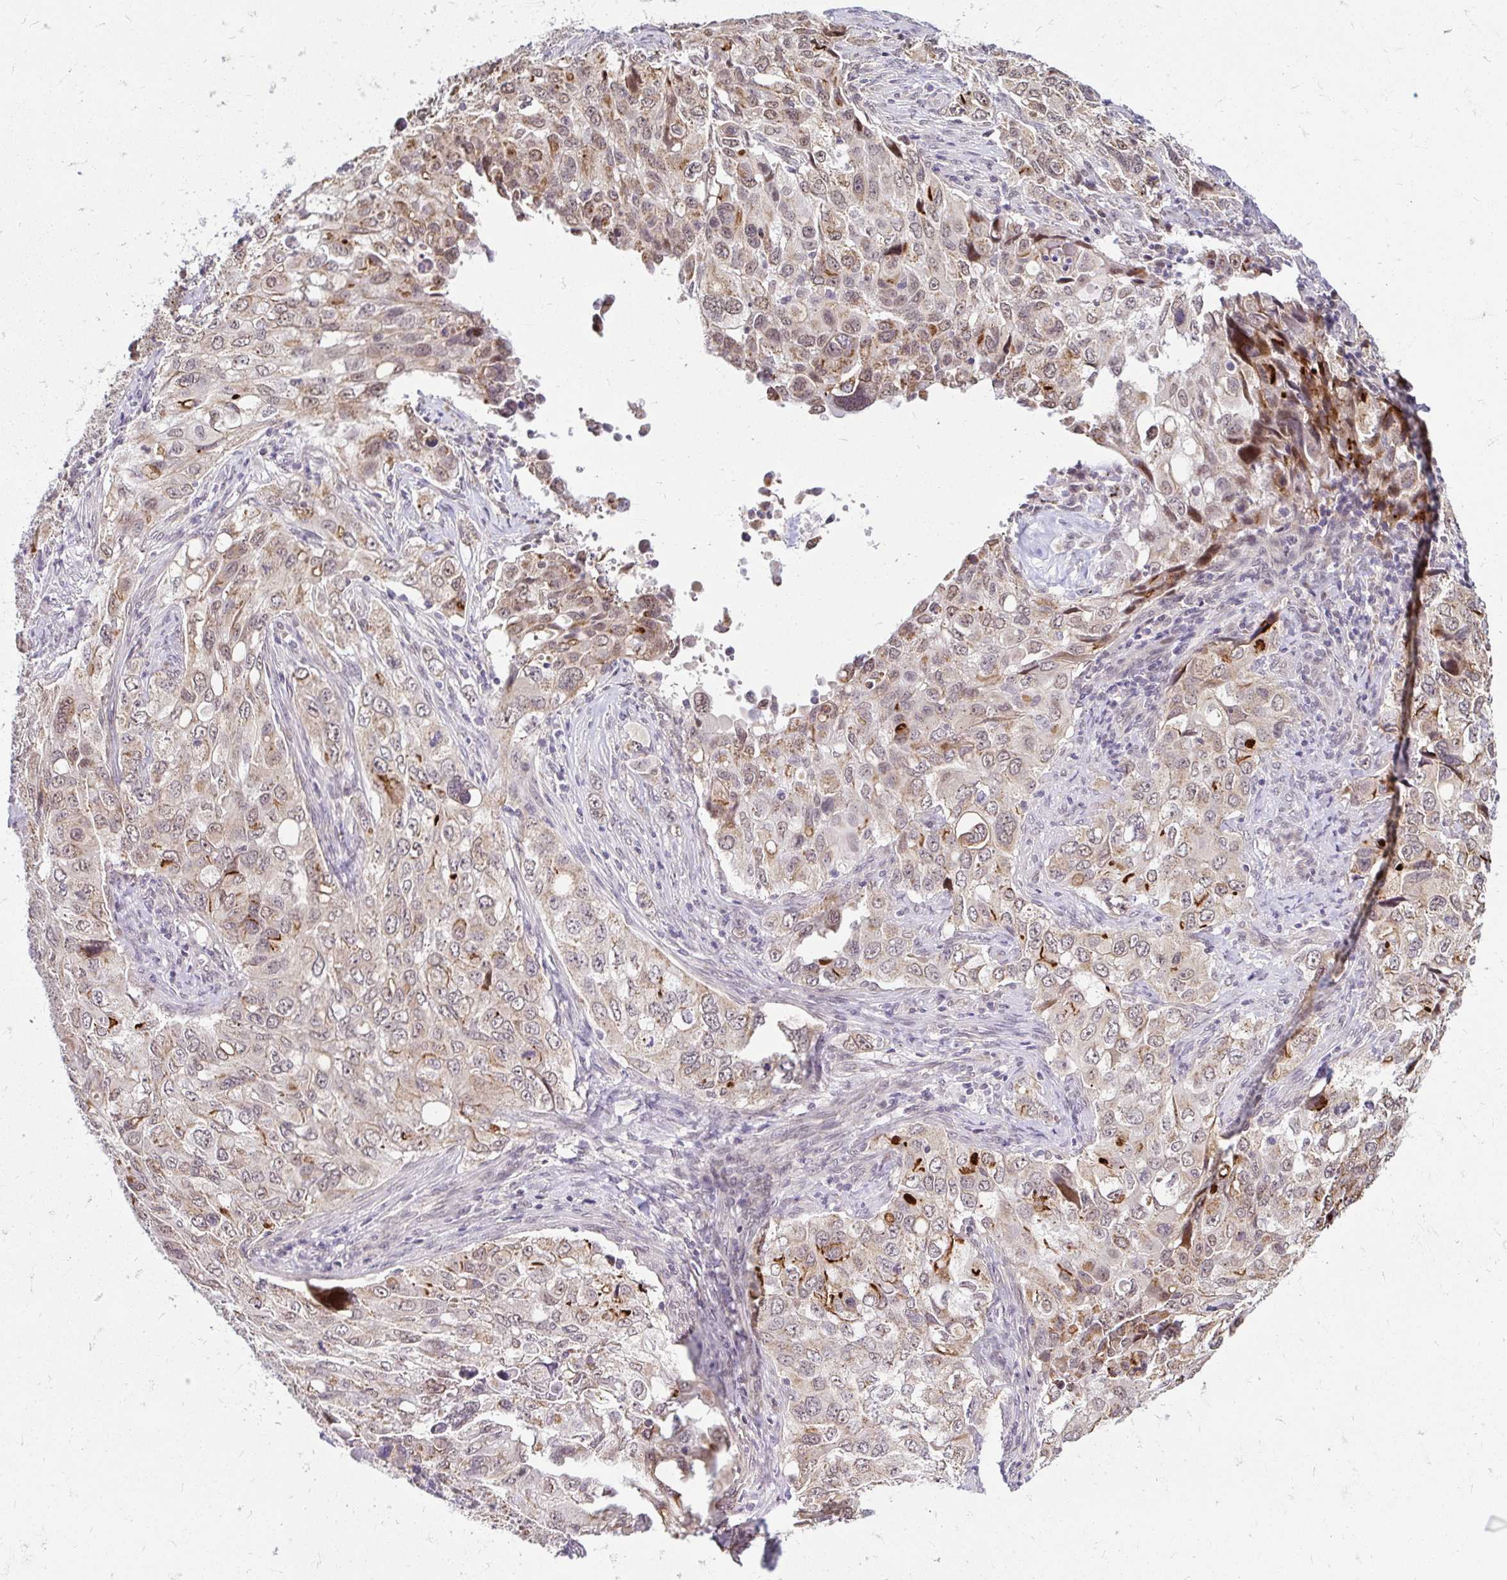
{"staining": {"intensity": "moderate", "quantity": "<25%", "location": "cytoplasmic/membranous"}, "tissue": "lung cancer", "cell_type": "Tumor cells", "image_type": "cancer", "snomed": [{"axis": "morphology", "description": "Adenocarcinoma, NOS"}, {"axis": "morphology", "description": "Adenocarcinoma, metastatic, NOS"}, {"axis": "topography", "description": "Lymph node"}, {"axis": "topography", "description": "Lung"}], "caption": "Immunohistochemical staining of human lung metastatic adenocarcinoma exhibits moderate cytoplasmic/membranous protein staining in about <25% of tumor cells.", "gene": "TIMM50", "patient": {"sex": "female", "age": 42}}